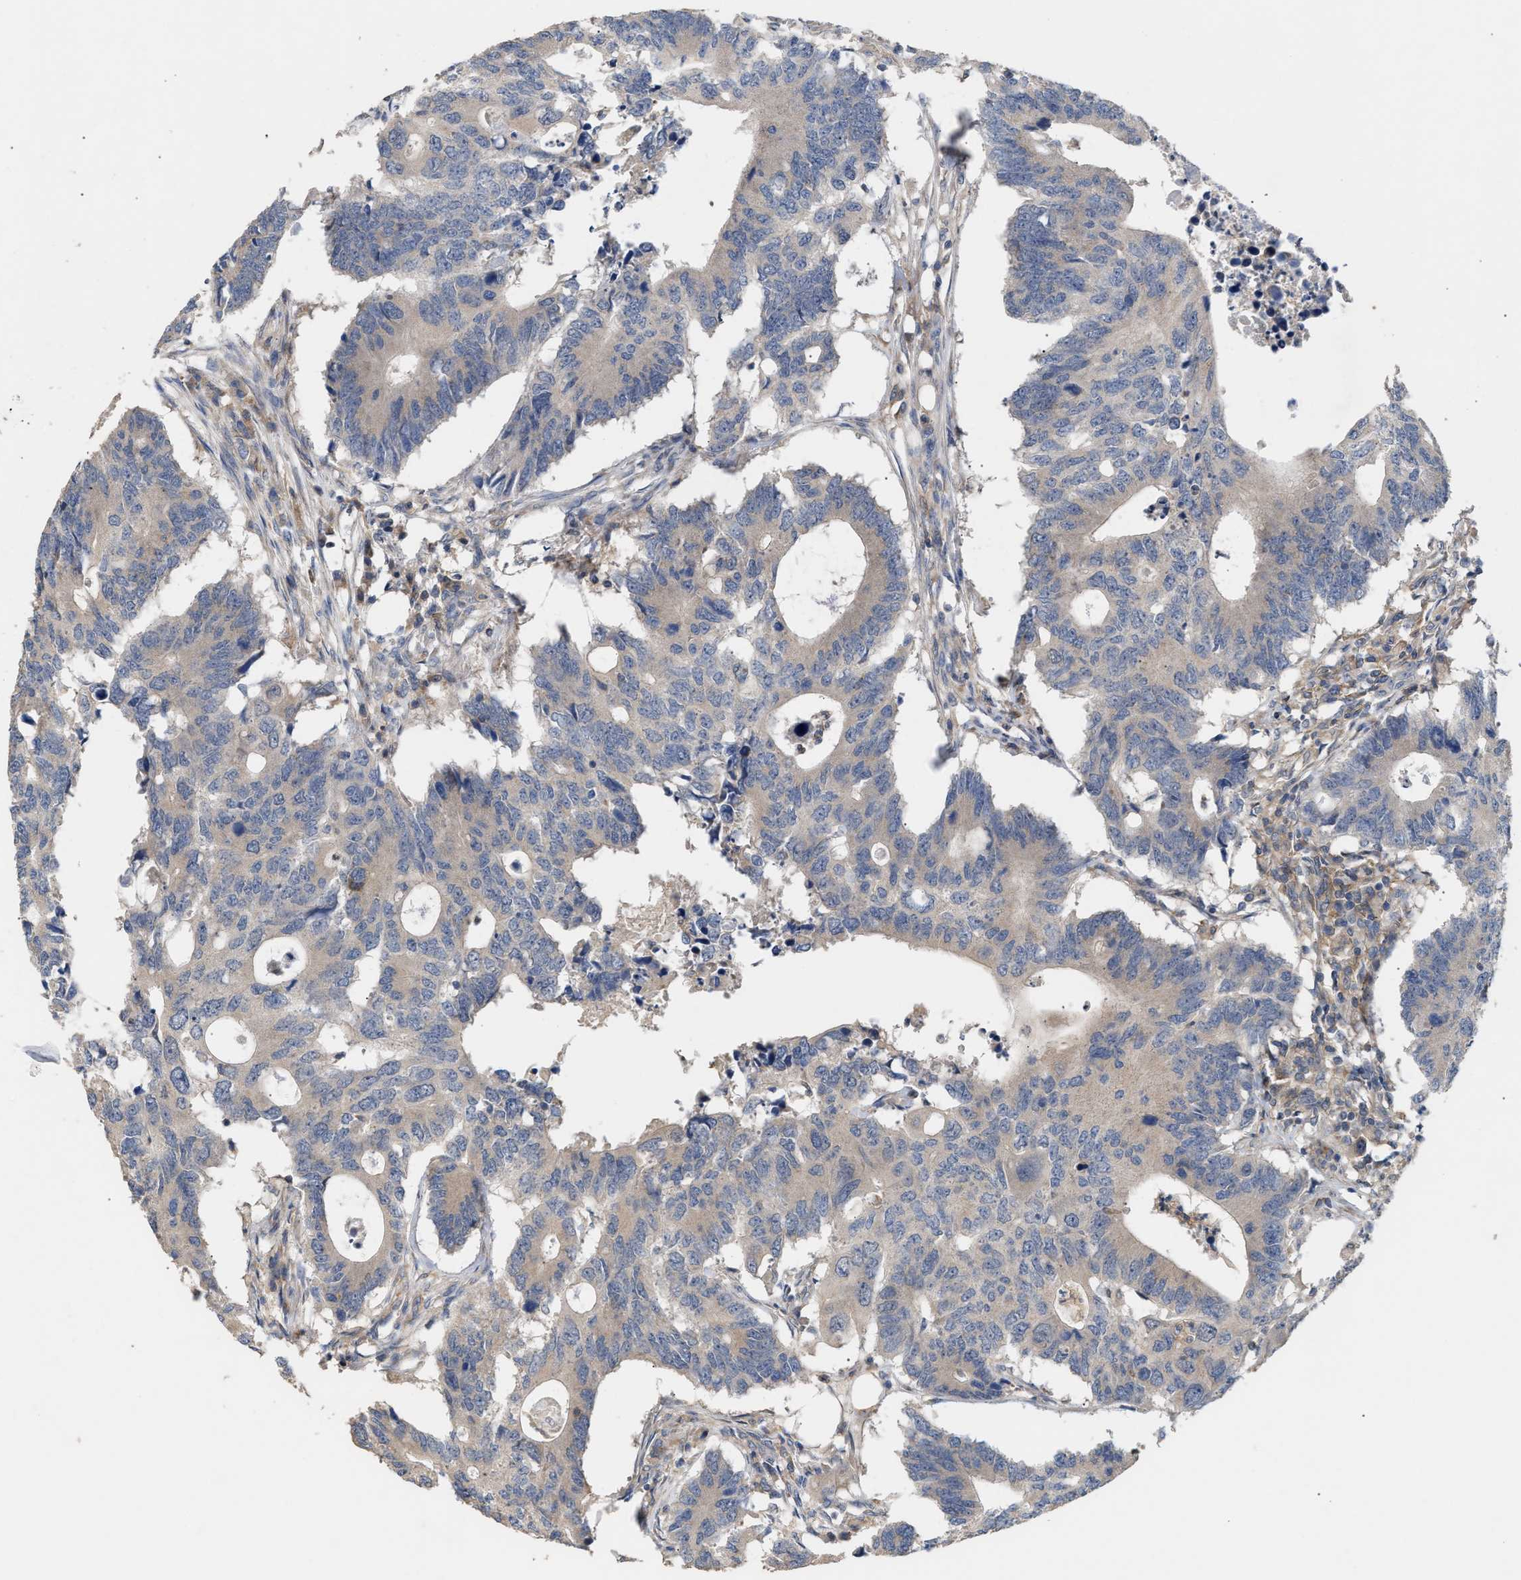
{"staining": {"intensity": "weak", "quantity": "<25%", "location": "cytoplasmic/membranous"}, "tissue": "colorectal cancer", "cell_type": "Tumor cells", "image_type": "cancer", "snomed": [{"axis": "morphology", "description": "Adenocarcinoma, NOS"}, {"axis": "topography", "description": "Colon"}], "caption": "Tumor cells show no significant protein positivity in colorectal cancer.", "gene": "DBNL", "patient": {"sex": "male", "age": 71}}